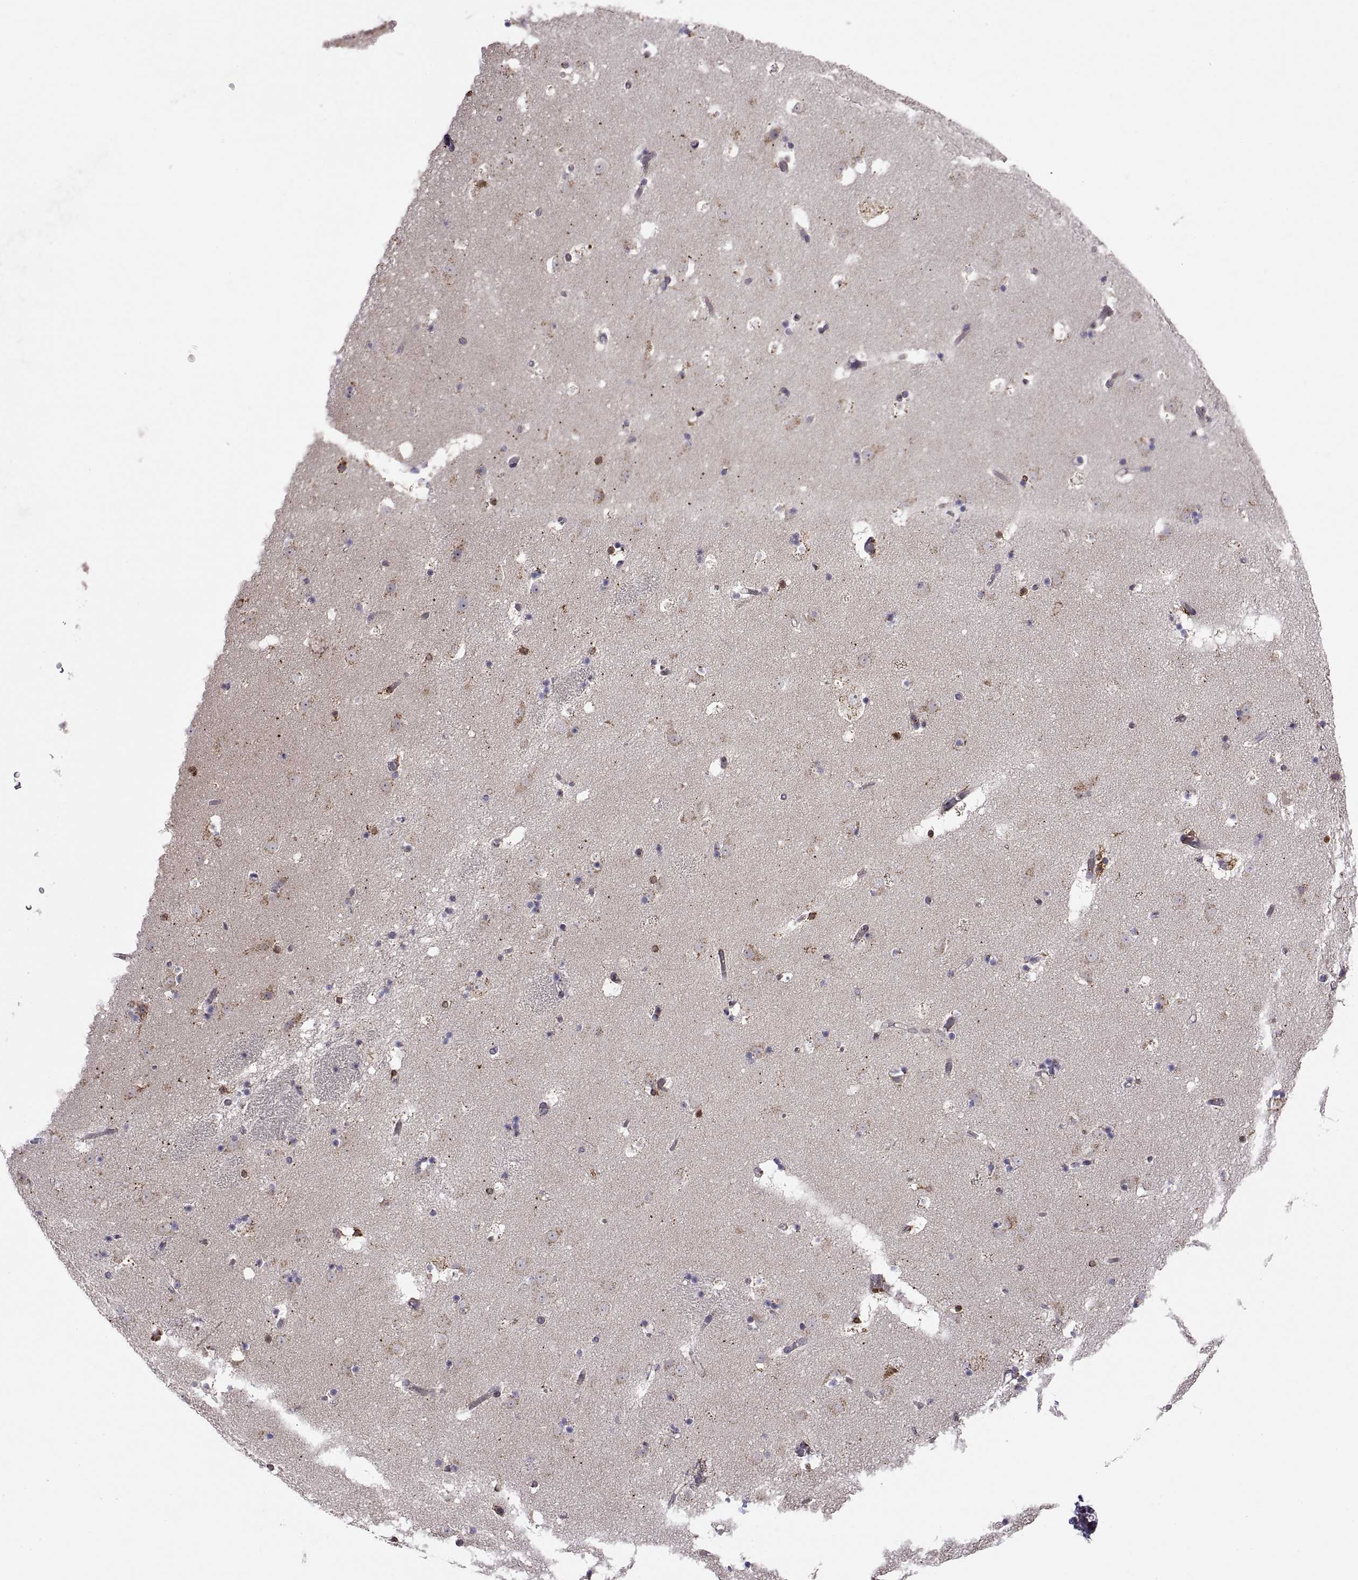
{"staining": {"intensity": "strong", "quantity": "<25%", "location": "cytoplasmic/membranous"}, "tissue": "caudate", "cell_type": "Glial cells", "image_type": "normal", "snomed": [{"axis": "morphology", "description": "Normal tissue, NOS"}, {"axis": "topography", "description": "Lateral ventricle wall"}], "caption": "DAB immunohistochemical staining of normal human caudate shows strong cytoplasmic/membranous protein expression in about <25% of glial cells.", "gene": "ACAP1", "patient": {"sex": "female", "age": 42}}